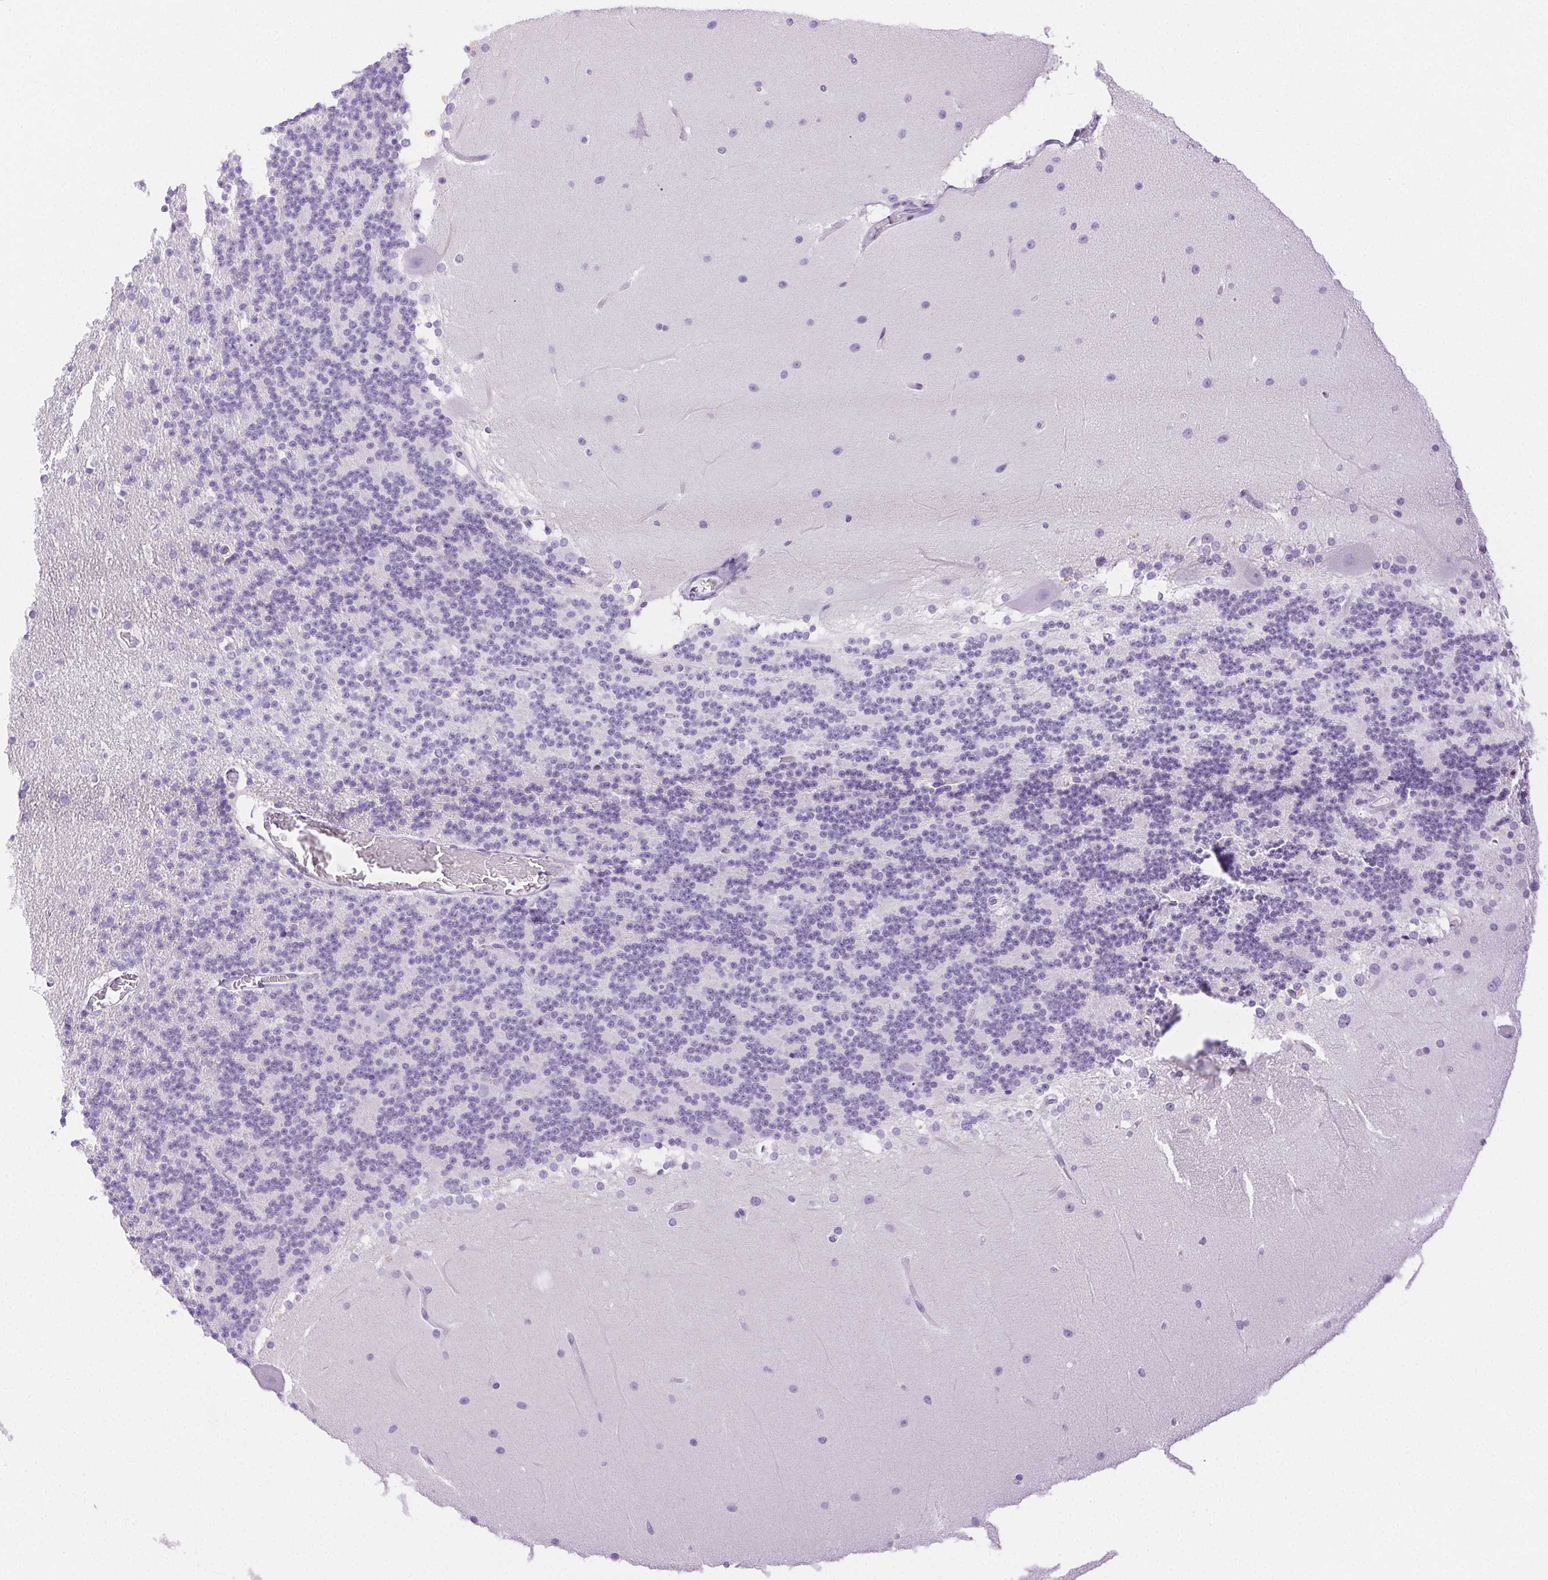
{"staining": {"intensity": "negative", "quantity": "none", "location": "none"}, "tissue": "cerebellum", "cell_type": "Cells in granular layer", "image_type": "normal", "snomed": [{"axis": "morphology", "description": "Normal tissue, NOS"}, {"axis": "topography", "description": "Cerebellum"}], "caption": "Immunohistochemical staining of unremarkable human cerebellum reveals no significant expression in cells in granular layer.", "gene": "SPACA4", "patient": {"sex": "female", "age": 19}}